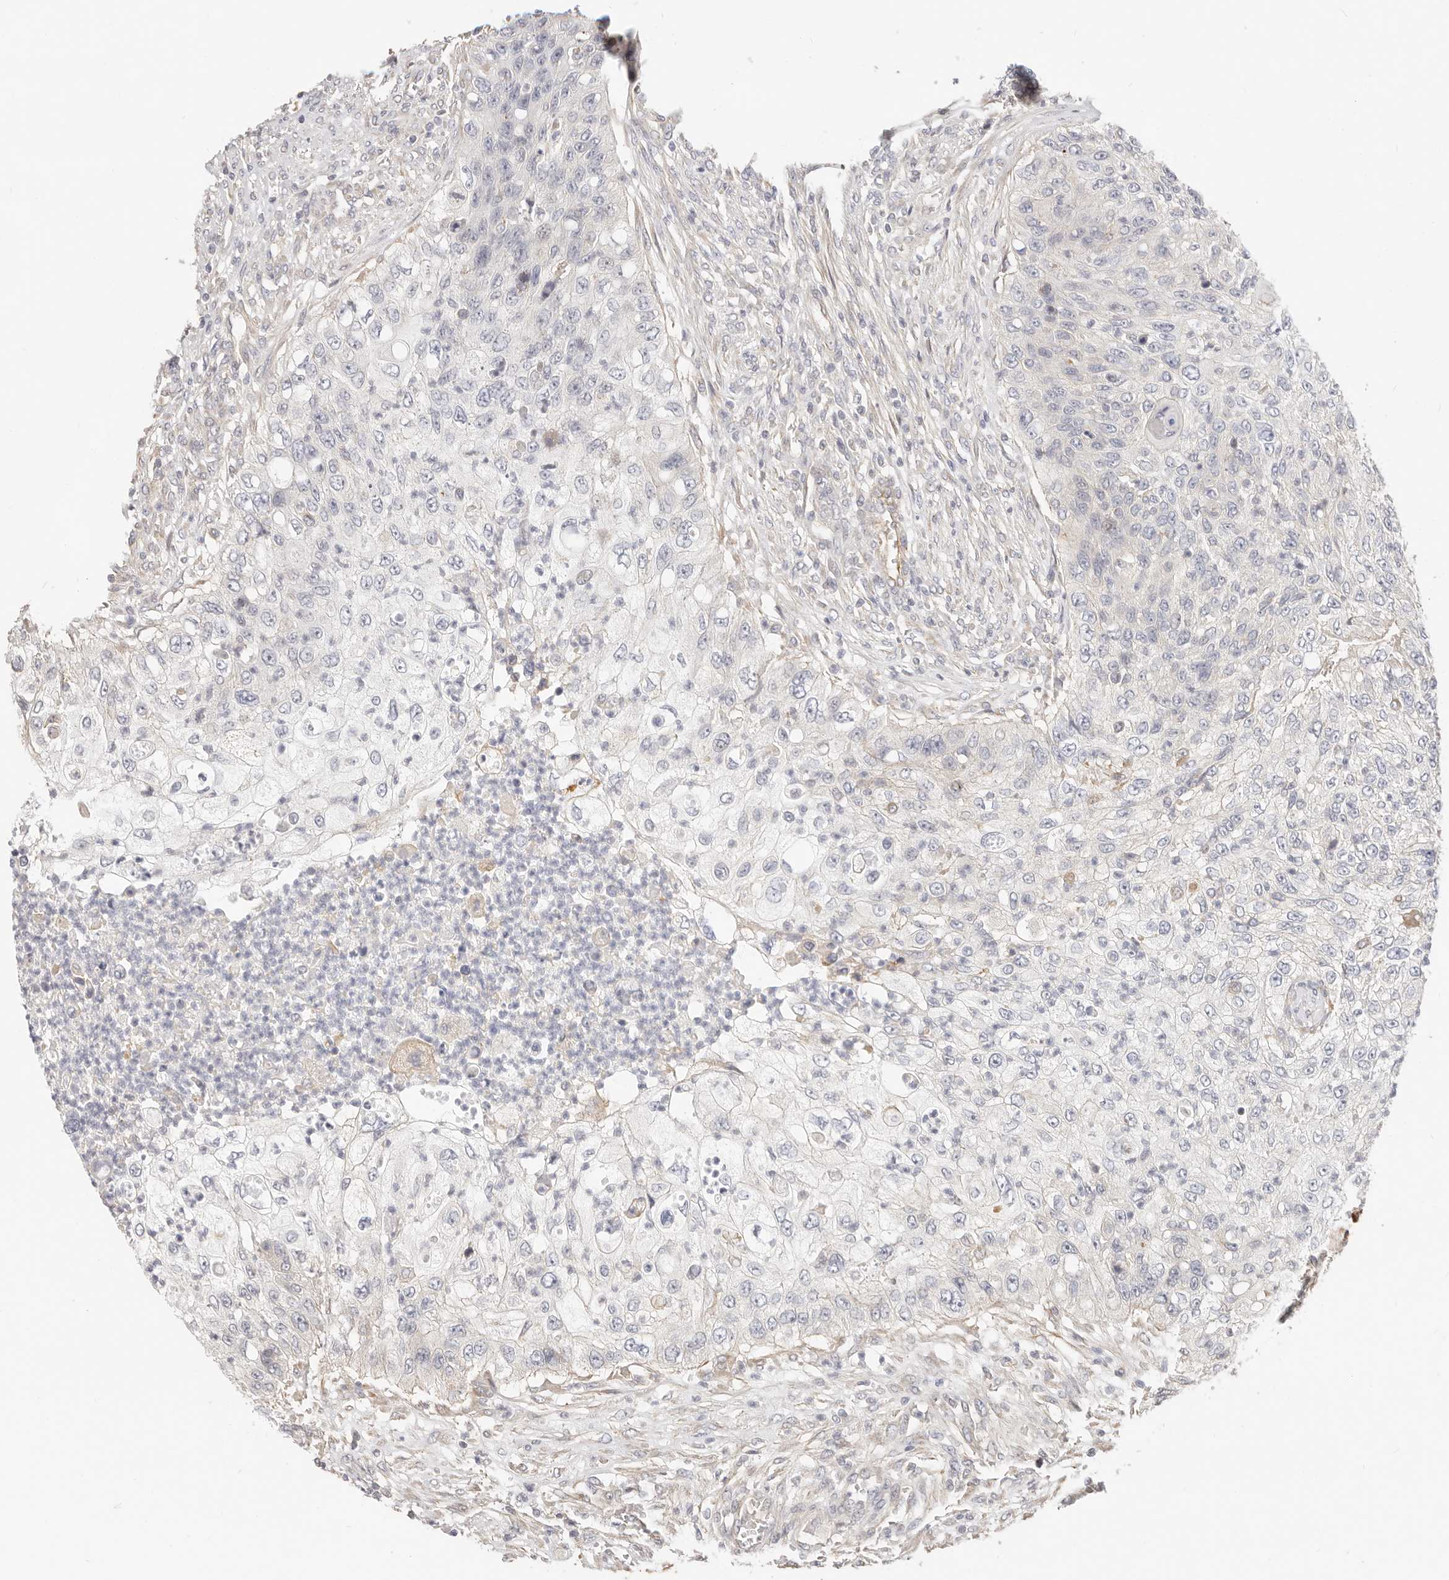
{"staining": {"intensity": "negative", "quantity": "none", "location": "none"}, "tissue": "urothelial cancer", "cell_type": "Tumor cells", "image_type": "cancer", "snomed": [{"axis": "morphology", "description": "Urothelial carcinoma, High grade"}, {"axis": "topography", "description": "Urinary bladder"}], "caption": "A photomicrograph of human high-grade urothelial carcinoma is negative for staining in tumor cells. Nuclei are stained in blue.", "gene": "DTNBP1", "patient": {"sex": "female", "age": 60}}